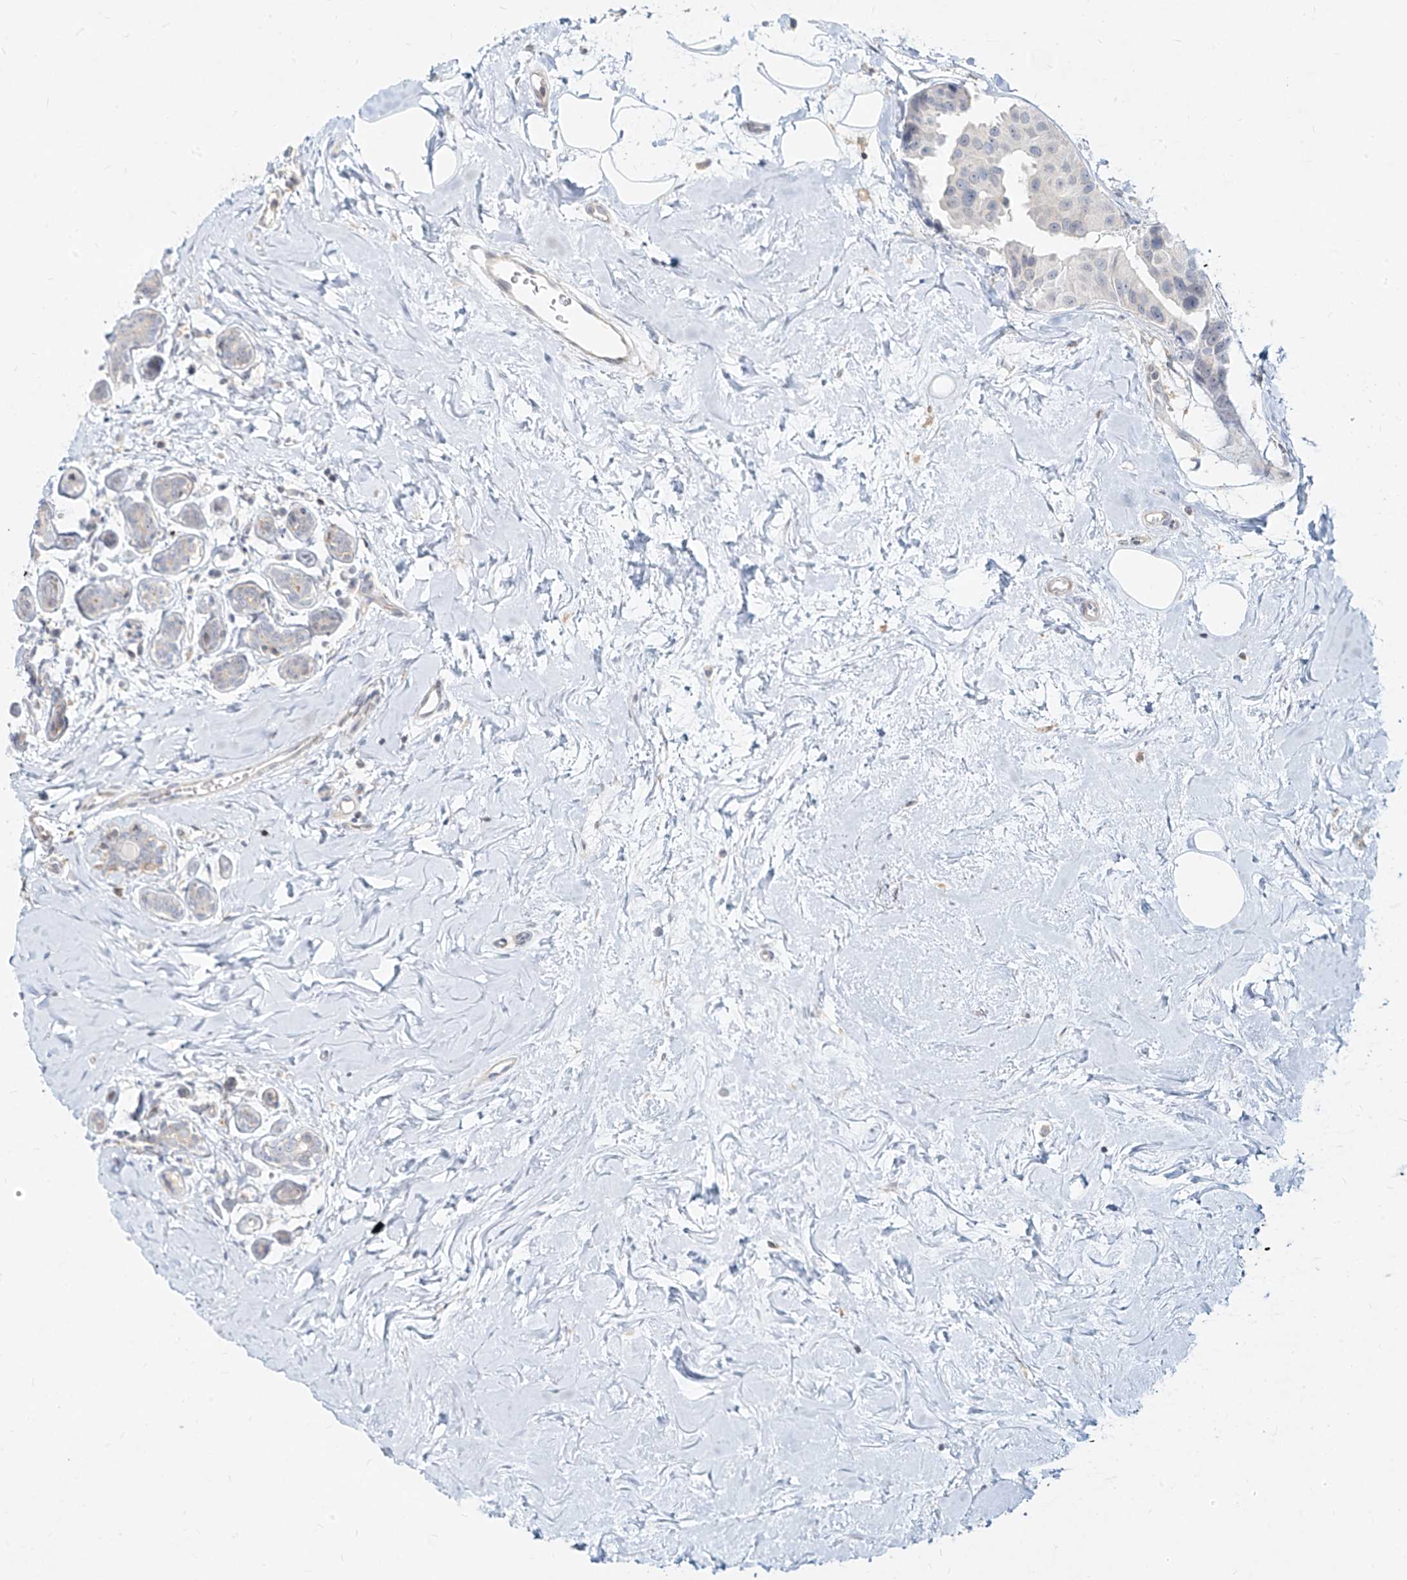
{"staining": {"intensity": "negative", "quantity": "none", "location": "none"}, "tissue": "breast cancer", "cell_type": "Tumor cells", "image_type": "cancer", "snomed": [{"axis": "morphology", "description": "Normal tissue, NOS"}, {"axis": "morphology", "description": "Duct carcinoma"}, {"axis": "topography", "description": "Breast"}], "caption": "Infiltrating ductal carcinoma (breast) stained for a protein using immunohistochemistry (IHC) shows no expression tumor cells.", "gene": "SLC2A12", "patient": {"sex": "female", "age": 39}}